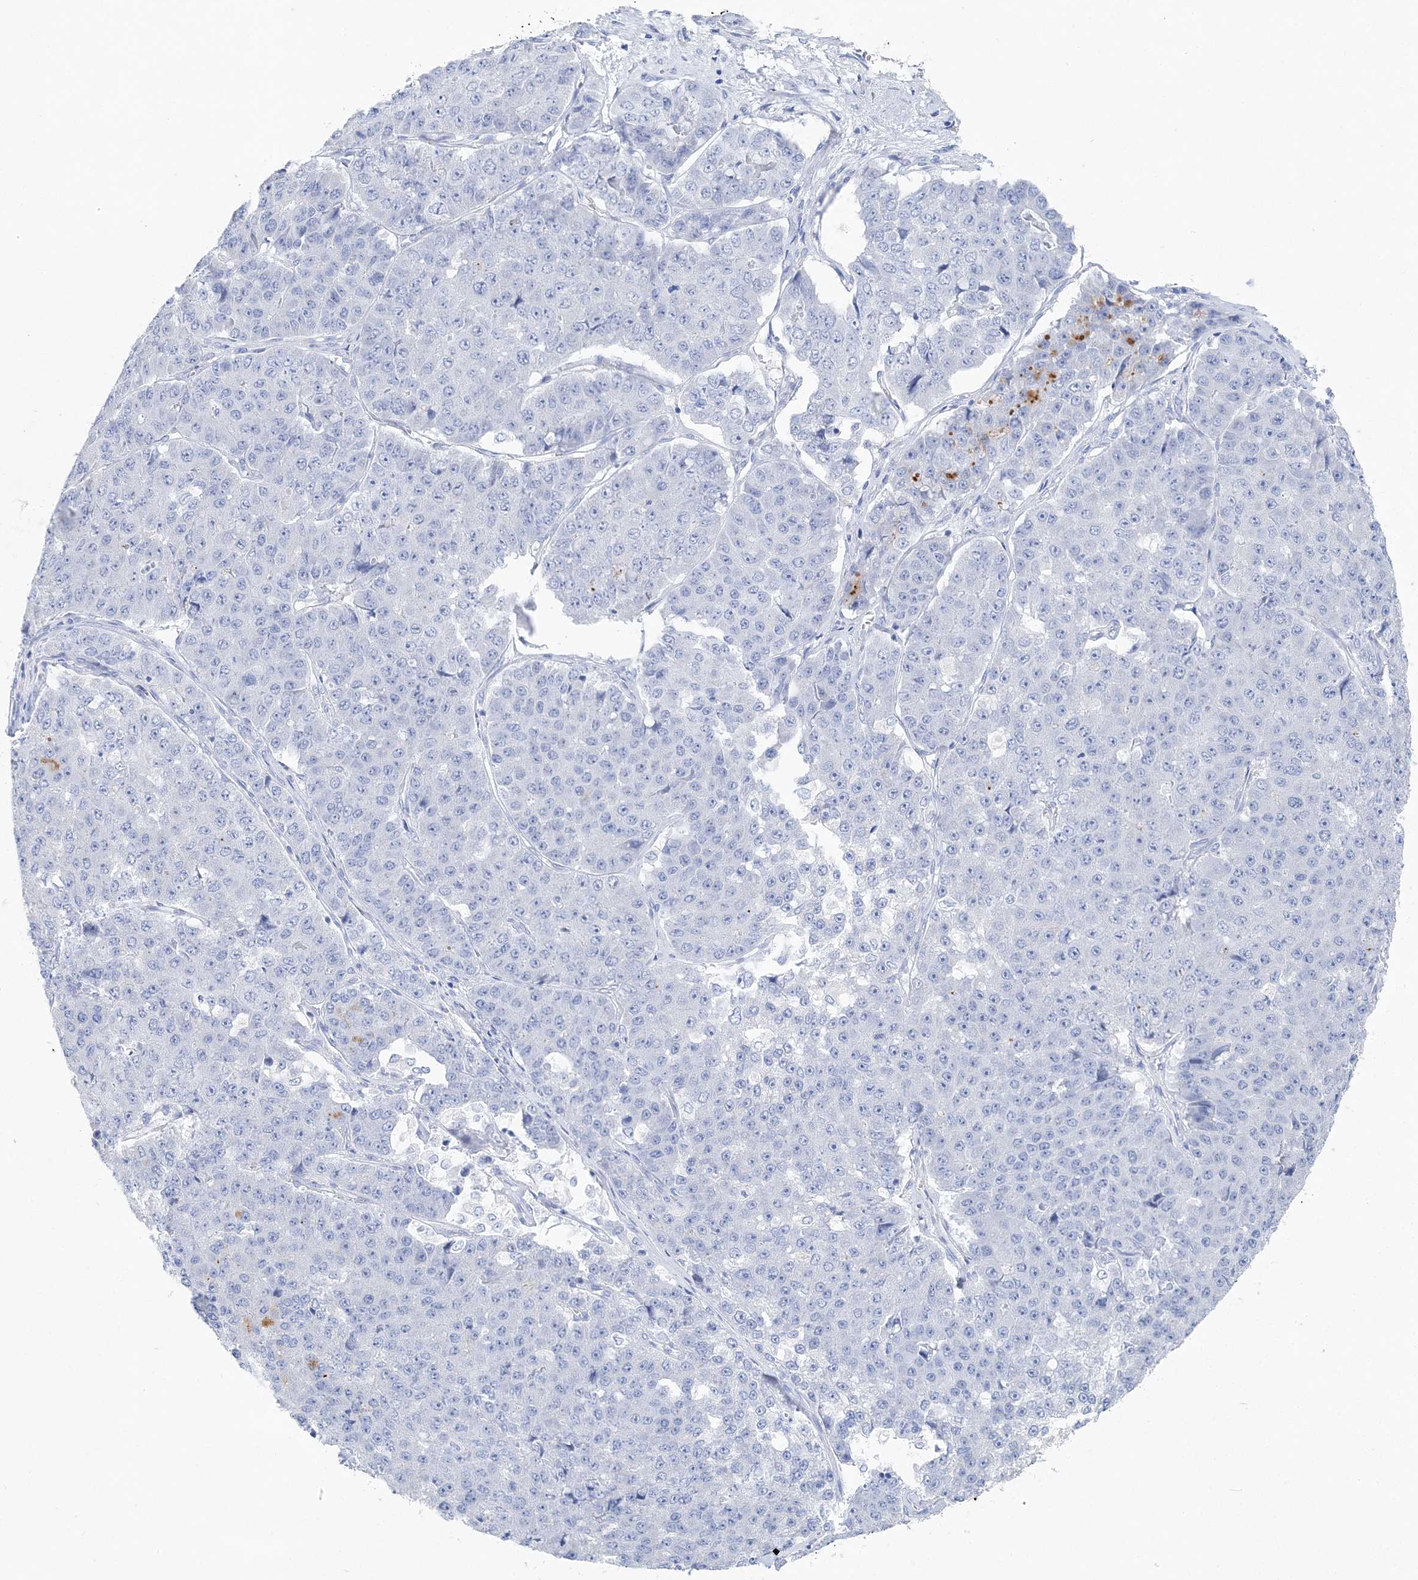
{"staining": {"intensity": "negative", "quantity": "none", "location": "none"}, "tissue": "pancreatic cancer", "cell_type": "Tumor cells", "image_type": "cancer", "snomed": [{"axis": "morphology", "description": "Adenocarcinoma, NOS"}, {"axis": "topography", "description": "Pancreas"}], "caption": "High magnification brightfield microscopy of pancreatic cancer (adenocarcinoma) stained with DAB (brown) and counterstained with hematoxylin (blue): tumor cells show no significant expression.", "gene": "TSPYL6", "patient": {"sex": "male", "age": 50}}